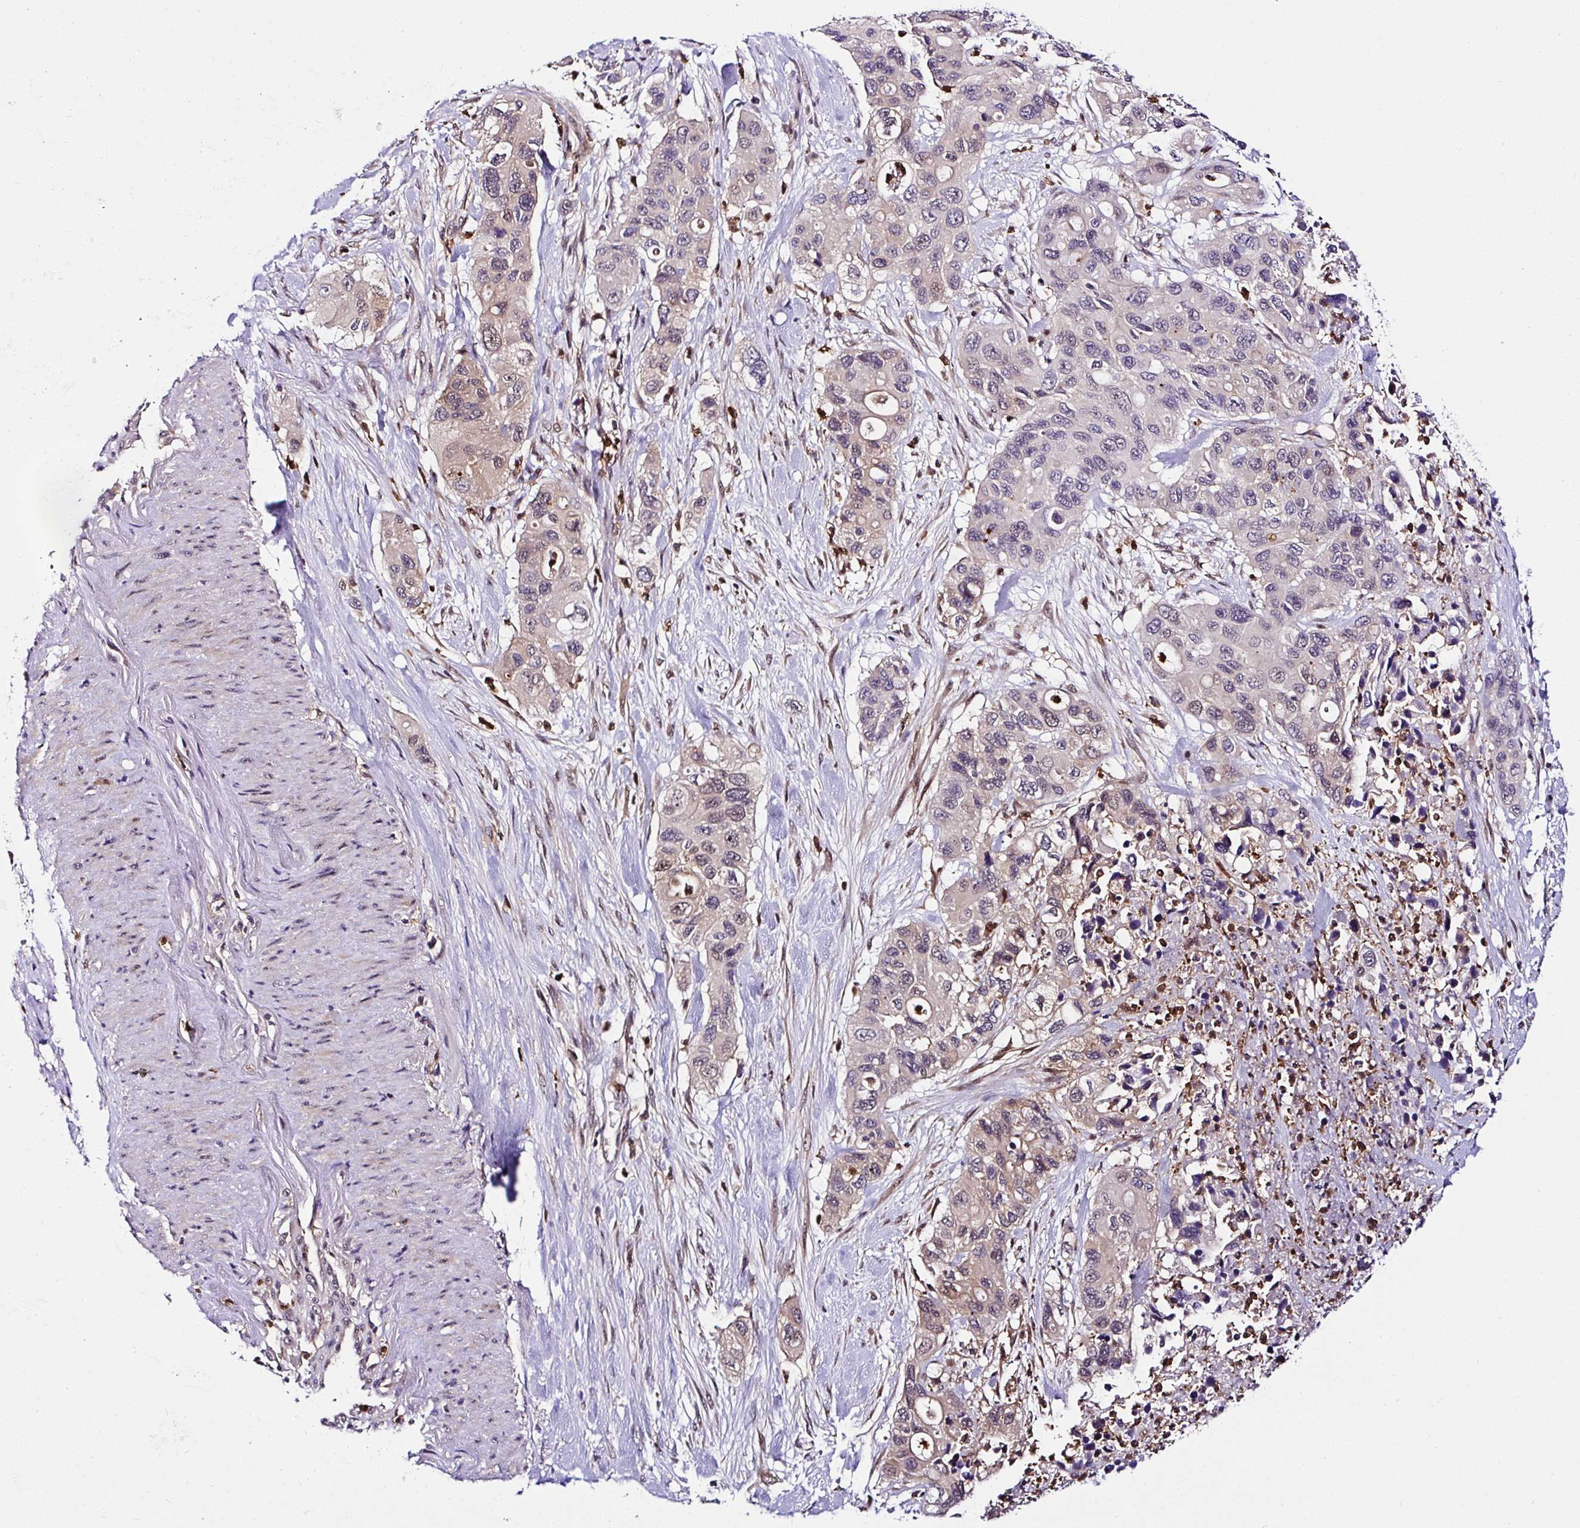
{"staining": {"intensity": "weak", "quantity": "25%-75%", "location": "nuclear"}, "tissue": "pancreatic cancer", "cell_type": "Tumor cells", "image_type": "cancer", "snomed": [{"axis": "morphology", "description": "Adenocarcinoma, NOS"}, {"axis": "topography", "description": "Pancreas"}], "caption": "There is low levels of weak nuclear positivity in tumor cells of pancreatic adenocarcinoma, as demonstrated by immunohistochemical staining (brown color).", "gene": "PIN4", "patient": {"sex": "female", "age": 71}}